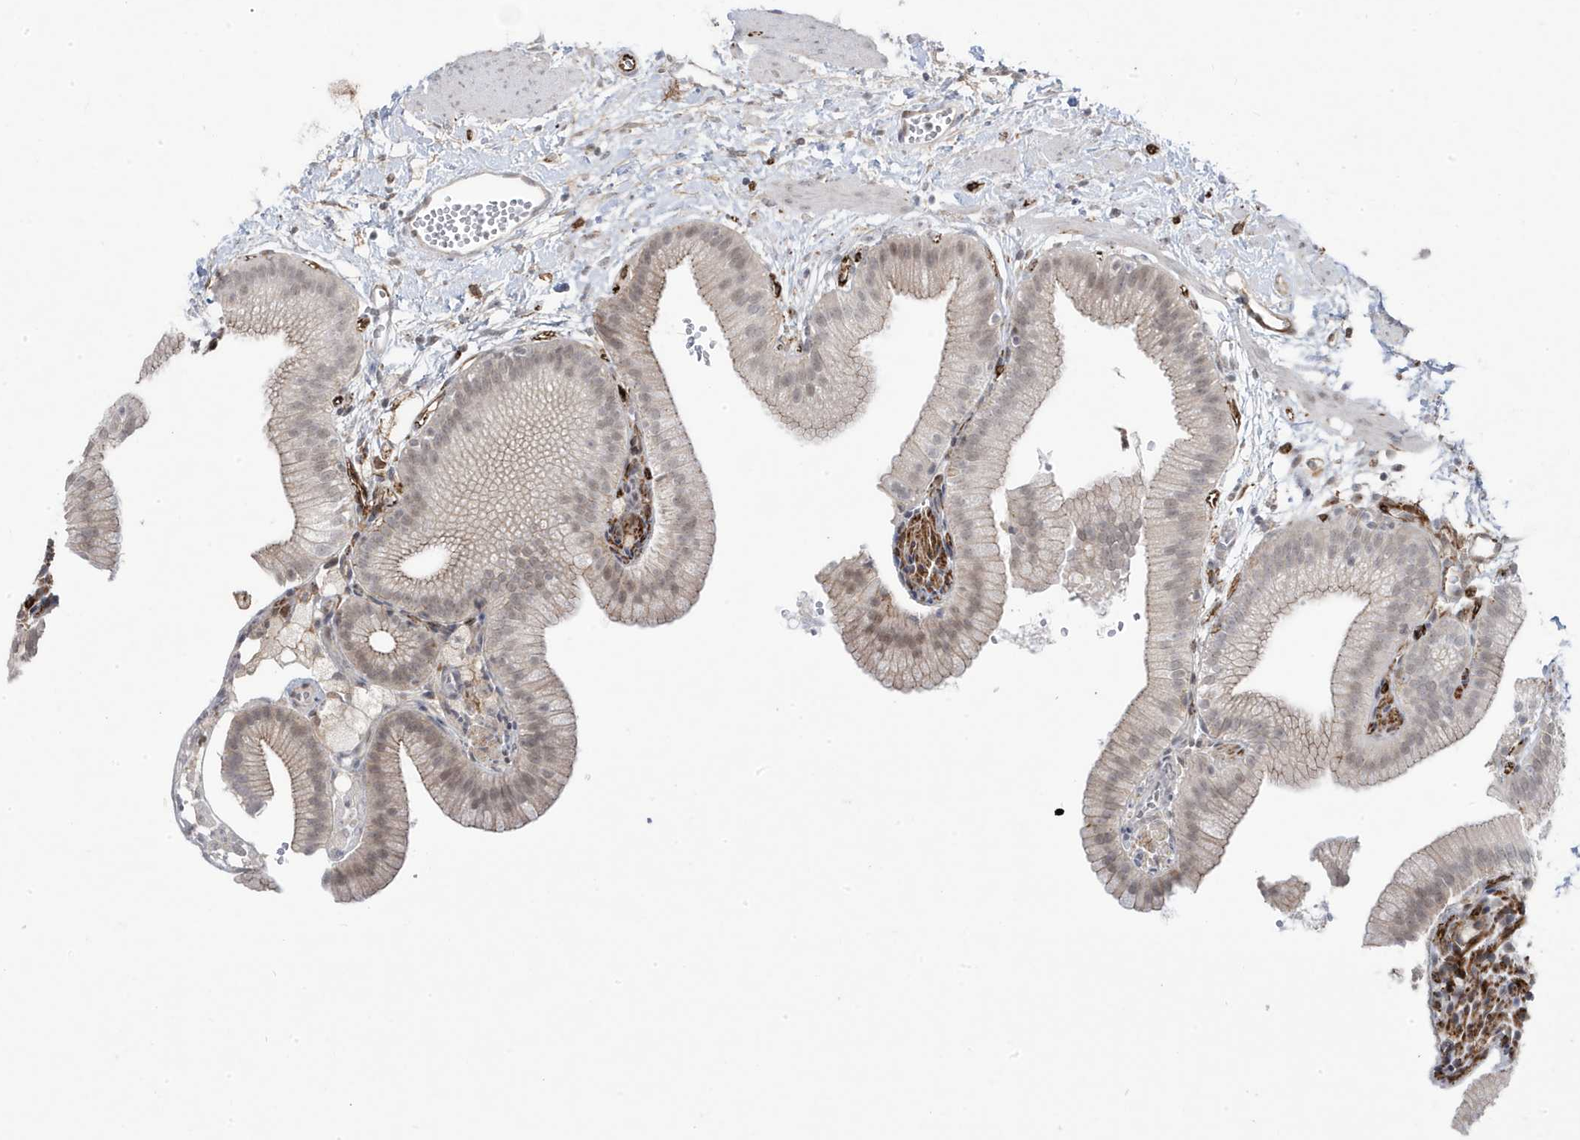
{"staining": {"intensity": "weak", "quantity": "25%-75%", "location": "cytoplasmic/membranous,nuclear"}, "tissue": "gallbladder", "cell_type": "Glandular cells", "image_type": "normal", "snomed": [{"axis": "morphology", "description": "Normal tissue, NOS"}, {"axis": "topography", "description": "Gallbladder"}], "caption": "Protein expression analysis of benign human gallbladder reveals weak cytoplasmic/membranous,nuclear staining in about 25%-75% of glandular cells.", "gene": "ADAMTSL3", "patient": {"sex": "male", "age": 55}}